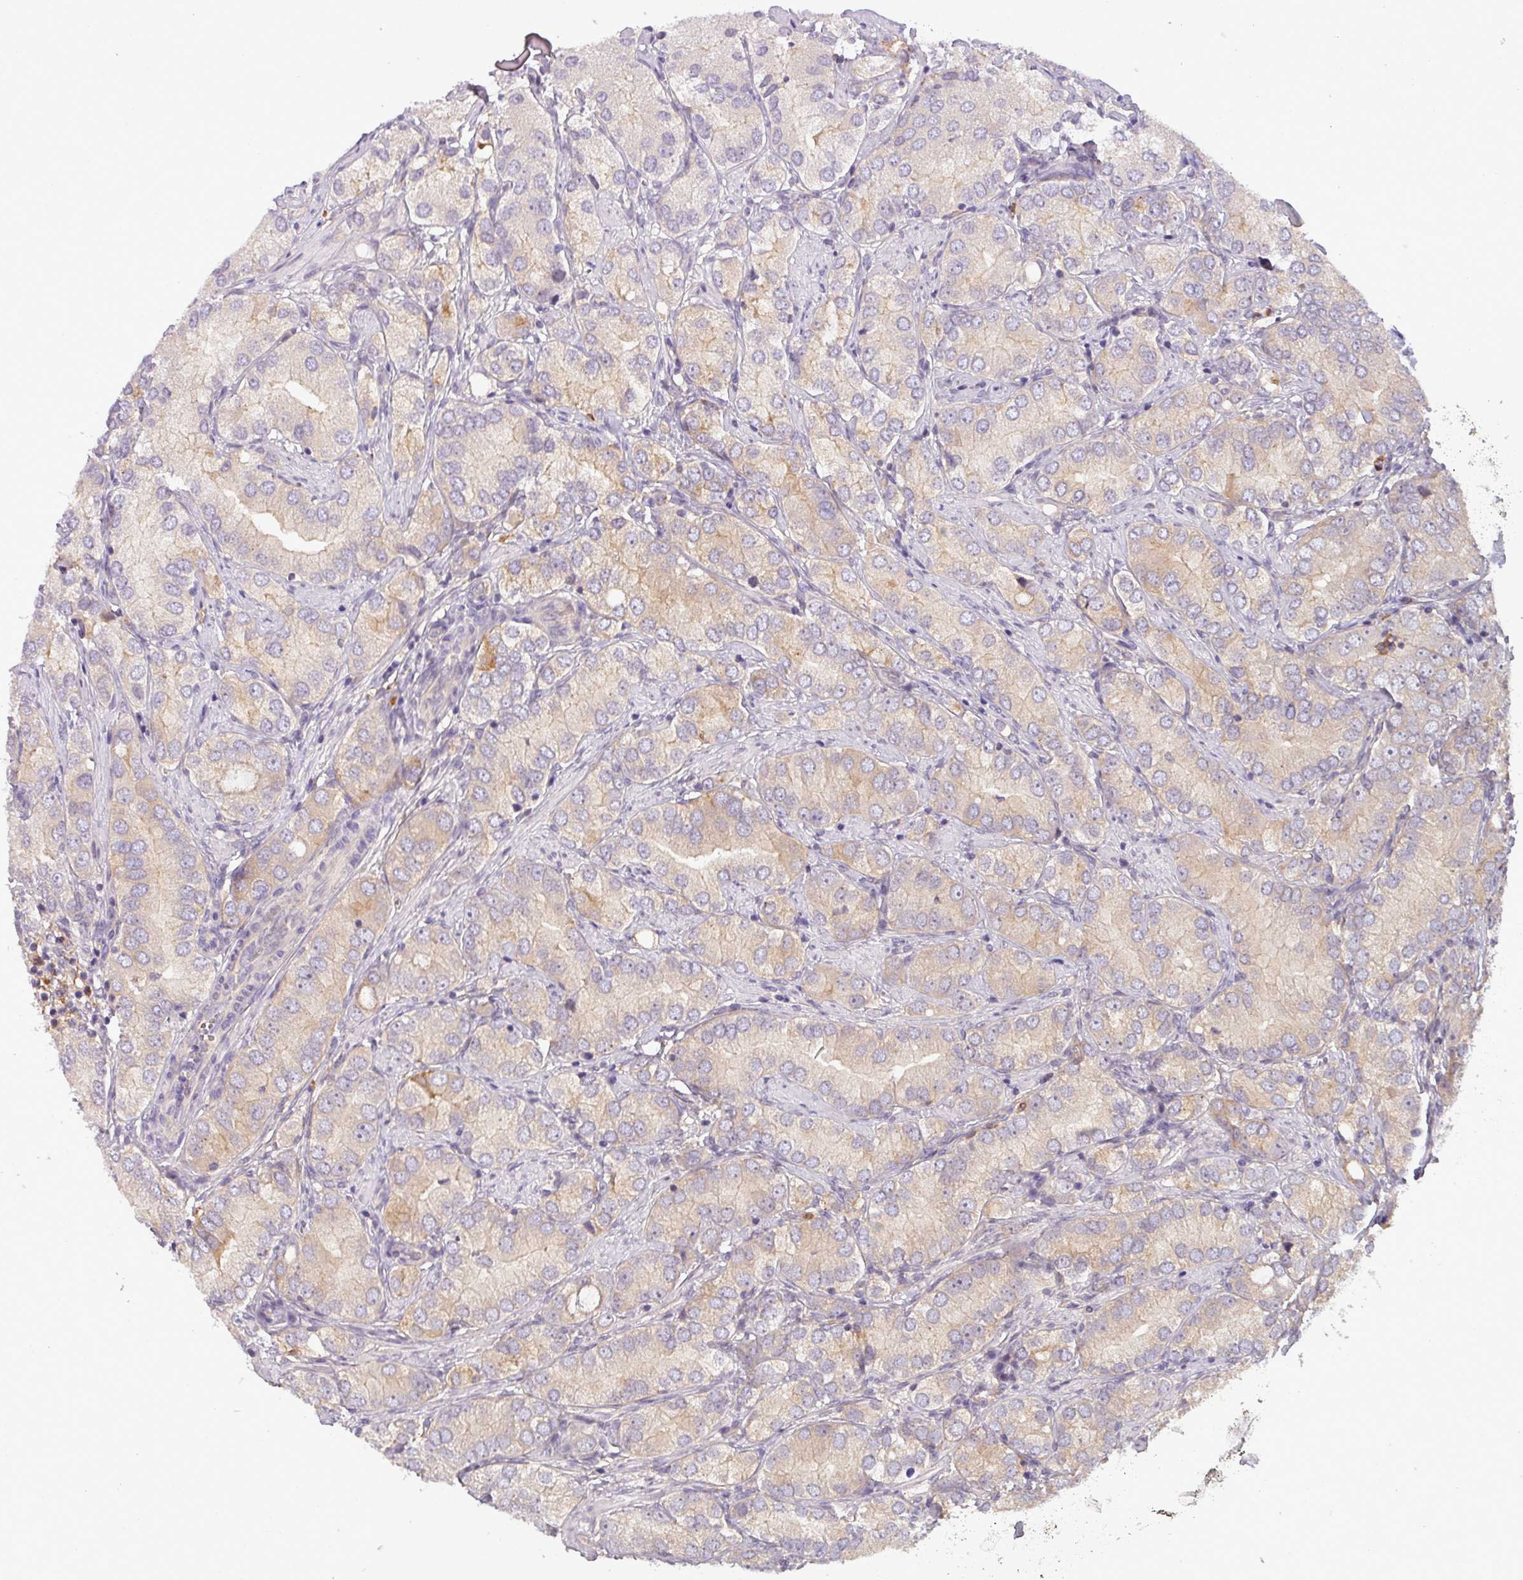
{"staining": {"intensity": "weak", "quantity": "<25%", "location": "cytoplasmic/membranous"}, "tissue": "prostate cancer", "cell_type": "Tumor cells", "image_type": "cancer", "snomed": [{"axis": "morphology", "description": "Adenocarcinoma, High grade"}, {"axis": "topography", "description": "Prostate"}], "caption": "Human prostate cancer stained for a protein using immunohistochemistry (IHC) shows no expression in tumor cells.", "gene": "NPFFR1", "patient": {"sex": "male", "age": 82}}